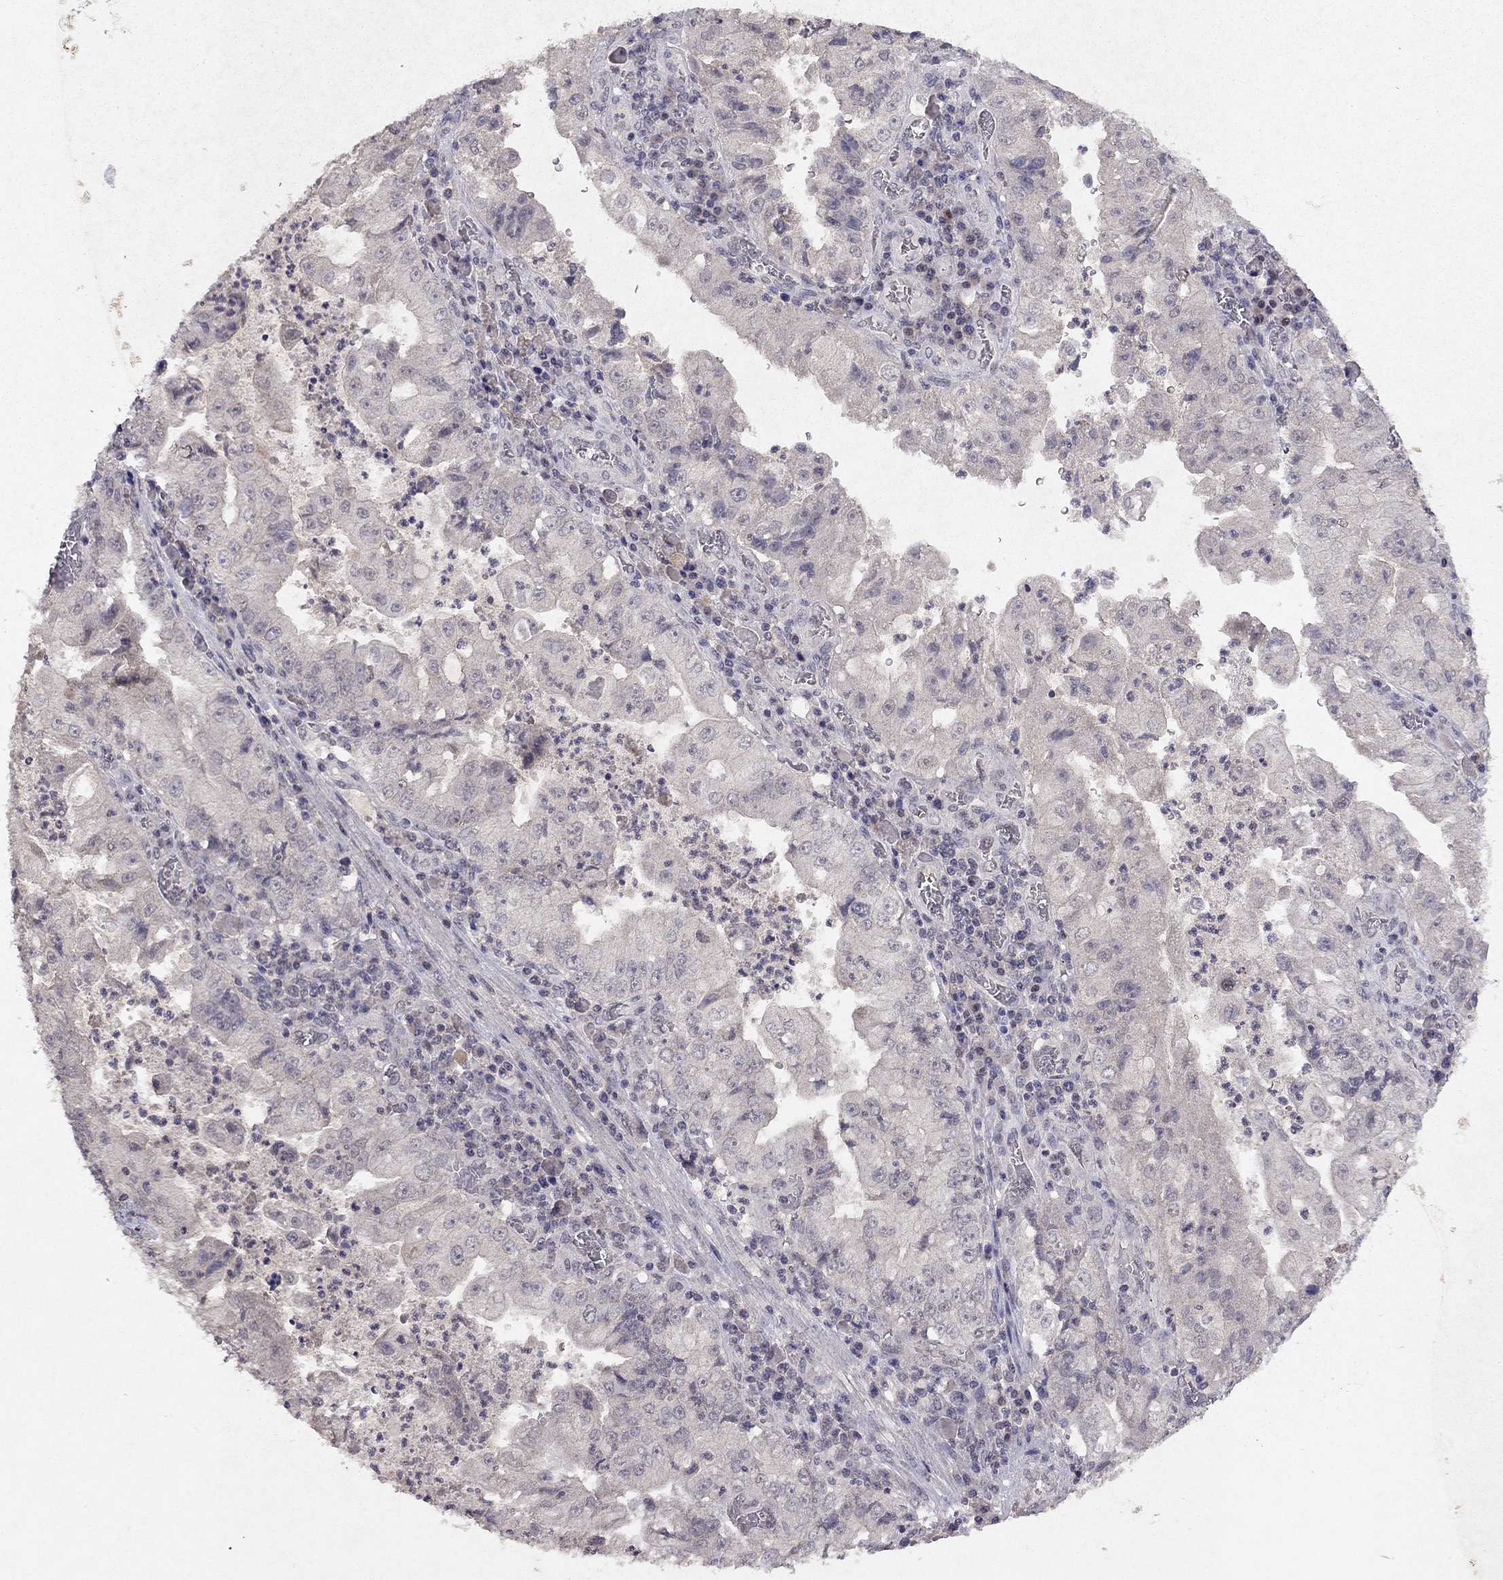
{"staining": {"intensity": "negative", "quantity": "none", "location": "none"}, "tissue": "stomach cancer", "cell_type": "Tumor cells", "image_type": "cancer", "snomed": [{"axis": "morphology", "description": "Adenocarcinoma, NOS"}, {"axis": "topography", "description": "Stomach"}], "caption": "This is an IHC image of human stomach adenocarcinoma. There is no positivity in tumor cells.", "gene": "ESR2", "patient": {"sex": "male", "age": 76}}